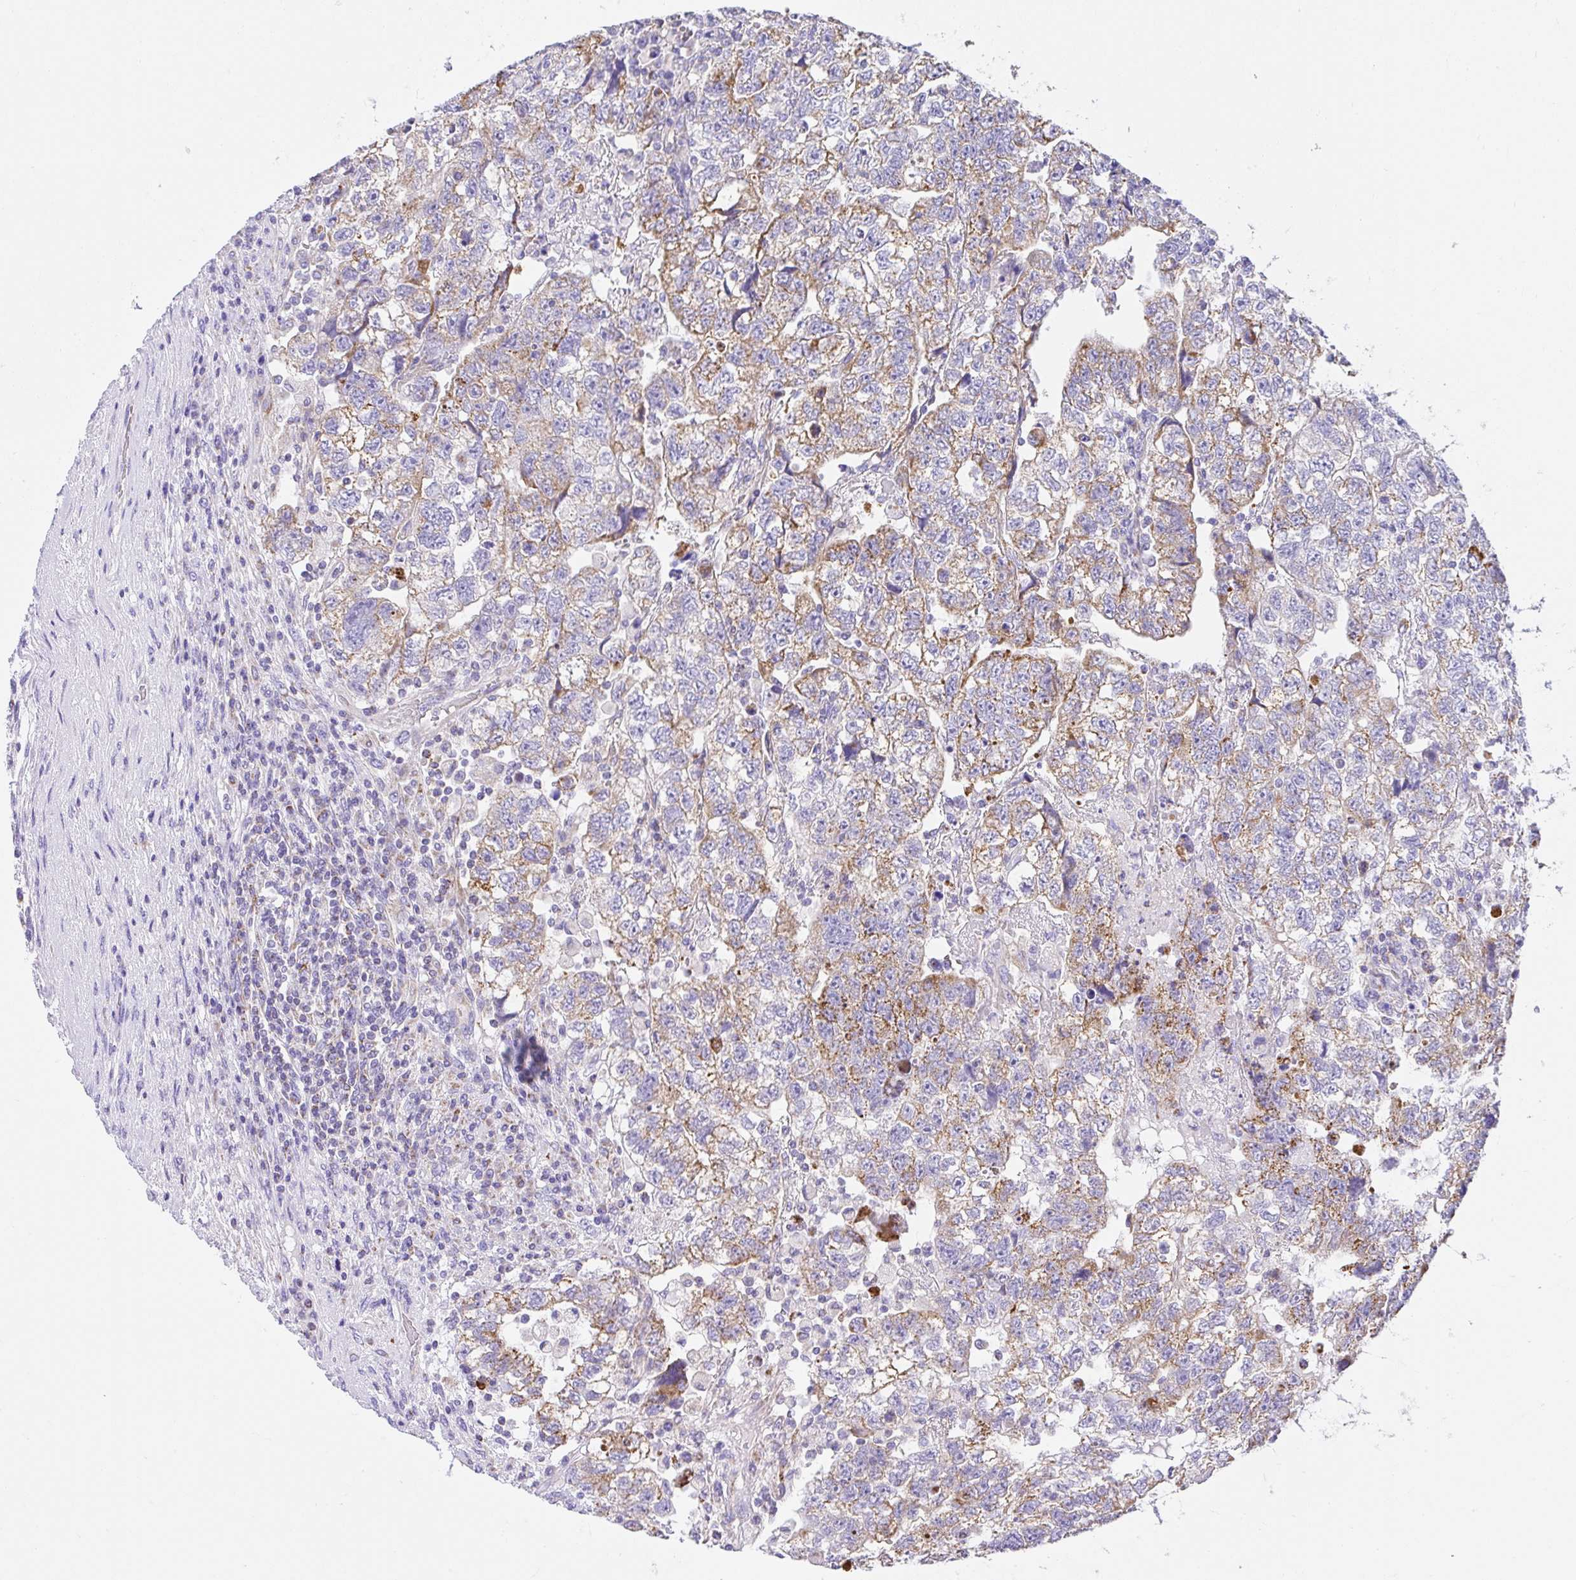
{"staining": {"intensity": "moderate", "quantity": "25%-75%", "location": "cytoplasmic/membranous"}, "tissue": "testis cancer", "cell_type": "Tumor cells", "image_type": "cancer", "snomed": [{"axis": "morphology", "description": "Normal tissue, NOS"}, {"axis": "morphology", "description": "Carcinoma, Embryonal, NOS"}, {"axis": "topography", "description": "Testis"}], "caption": "Protein positivity by immunohistochemistry (IHC) displays moderate cytoplasmic/membranous positivity in approximately 25%-75% of tumor cells in testis cancer (embryonal carcinoma). Using DAB (brown) and hematoxylin (blue) stains, captured at high magnification using brightfield microscopy.", "gene": "SLC13A1", "patient": {"sex": "male", "age": 36}}